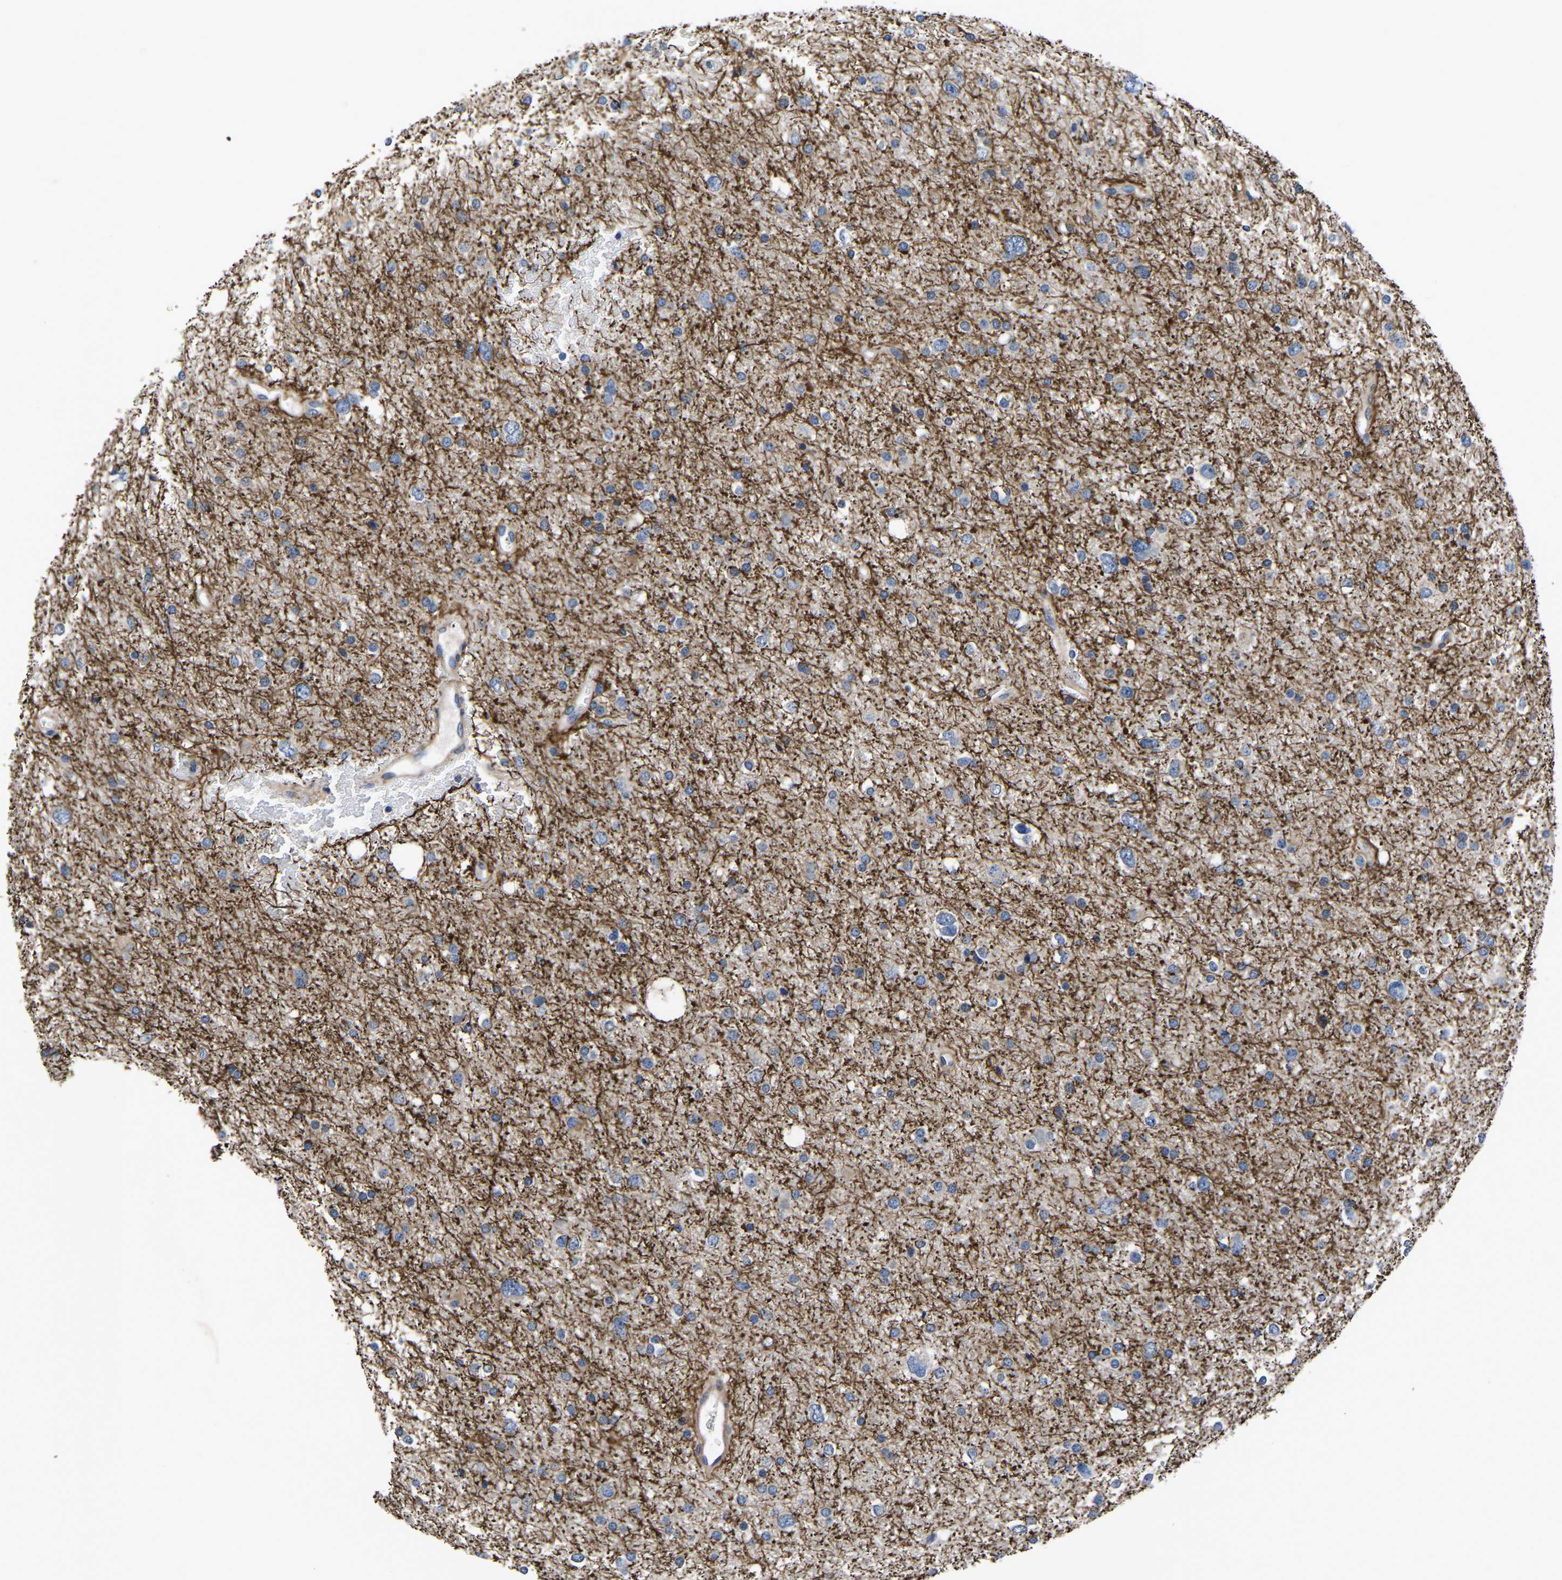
{"staining": {"intensity": "negative", "quantity": "none", "location": "none"}, "tissue": "glioma", "cell_type": "Tumor cells", "image_type": "cancer", "snomed": [{"axis": "morphology", "description": "Glioma, malignant, Low grade"}, {"axis": "topography", "description": "Brain"}], "caption": "This is an immunohistochemistry photomicrograph of glioma. There is no staining in tumor cells.", "gene": "PDLIM7", "patient": {"sex": "female", "age": 37}}